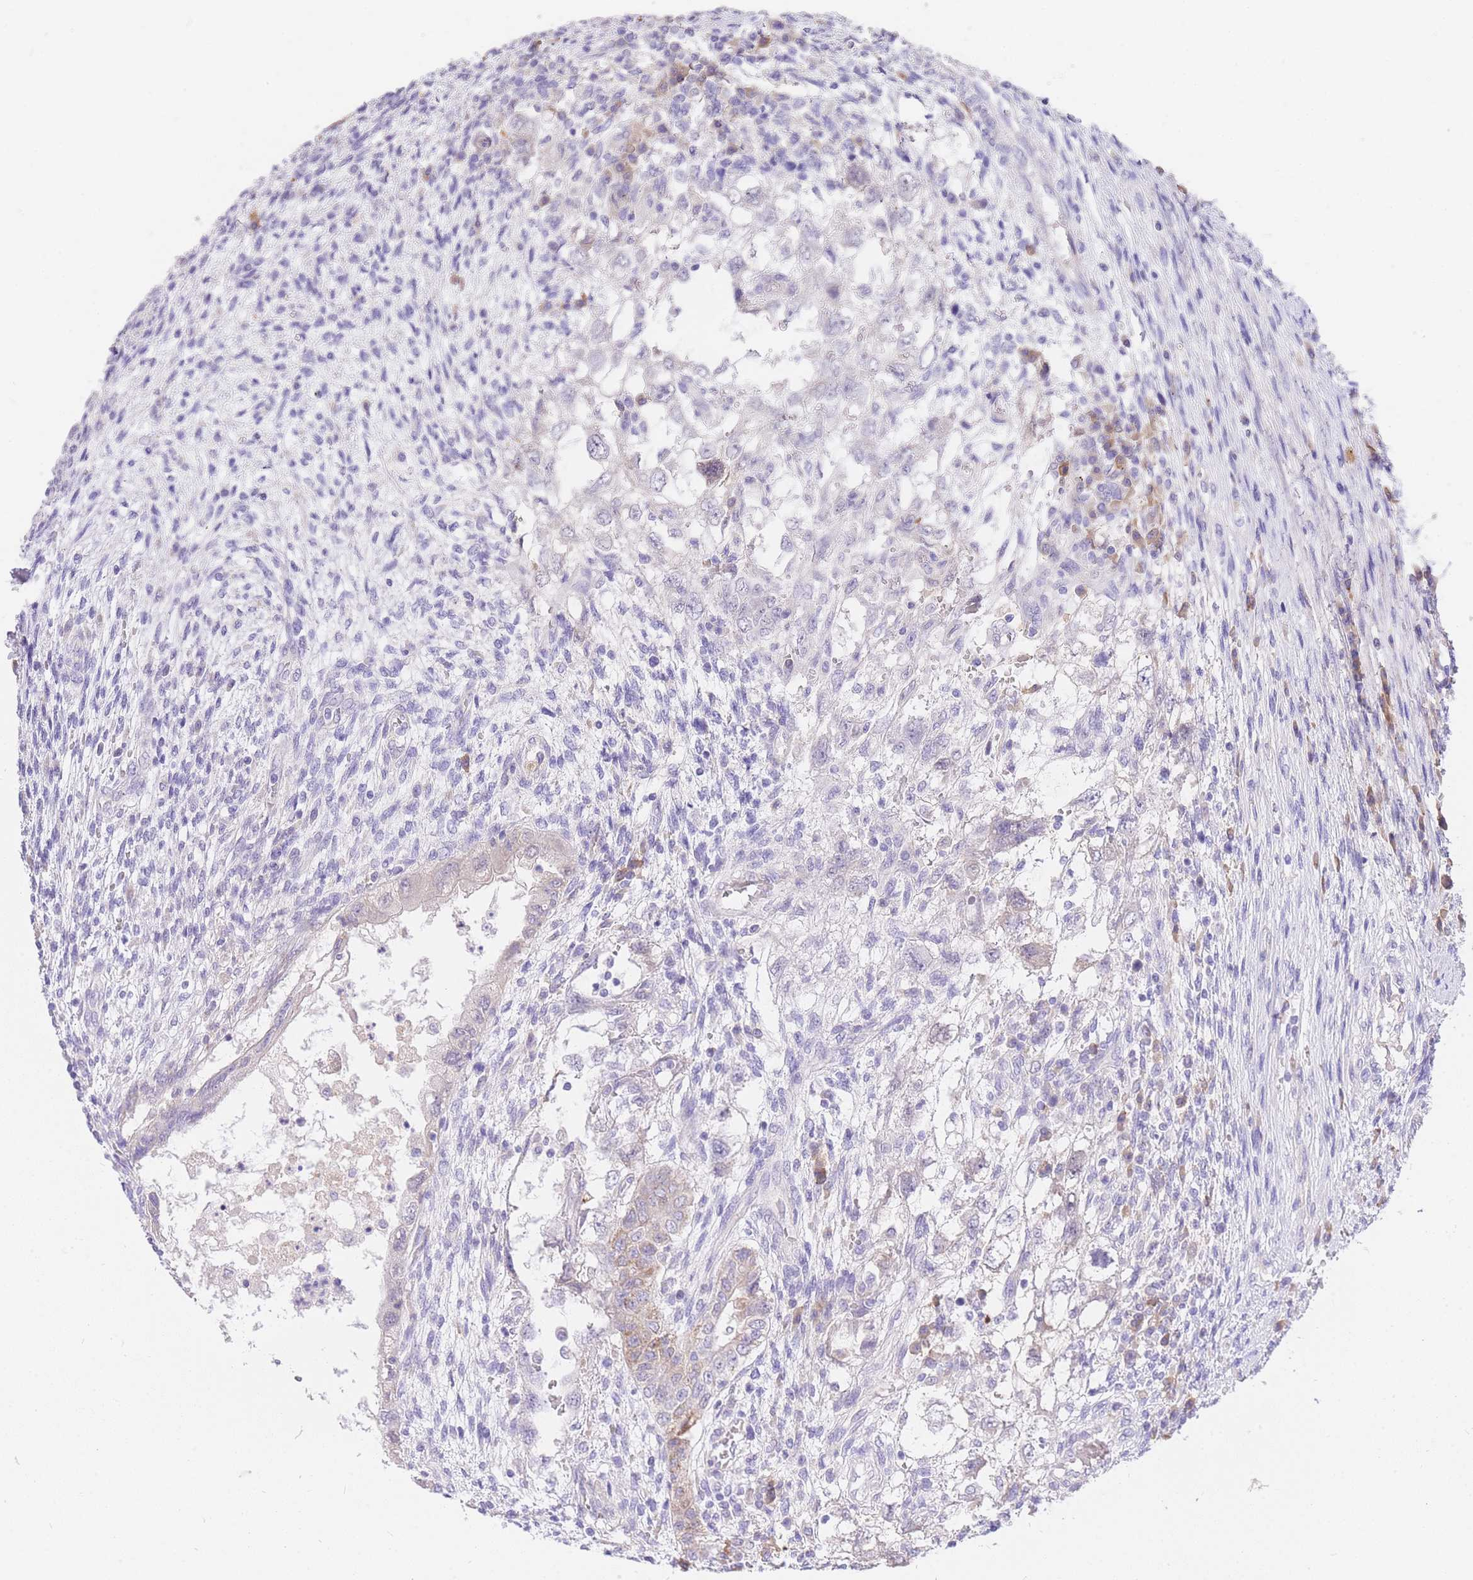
{"staining": {"intensity": "negative", "quantity": "none", "location": "none"}, "tissue": "testis cancer", "cell_type": "Tumor cells", "image_type": "cancer", "snomed": [{"axis": "morphology", "description": "Carcinoma, Embryonal, NOS"}, {"axis": "topography", "description": "Testis"}], "caption": "Tumor cells are negative for brown protein staining in embryonal carcinoma (testis).", "gene": "C2orf88", "patient": {"sex": "male", "age": 26}}